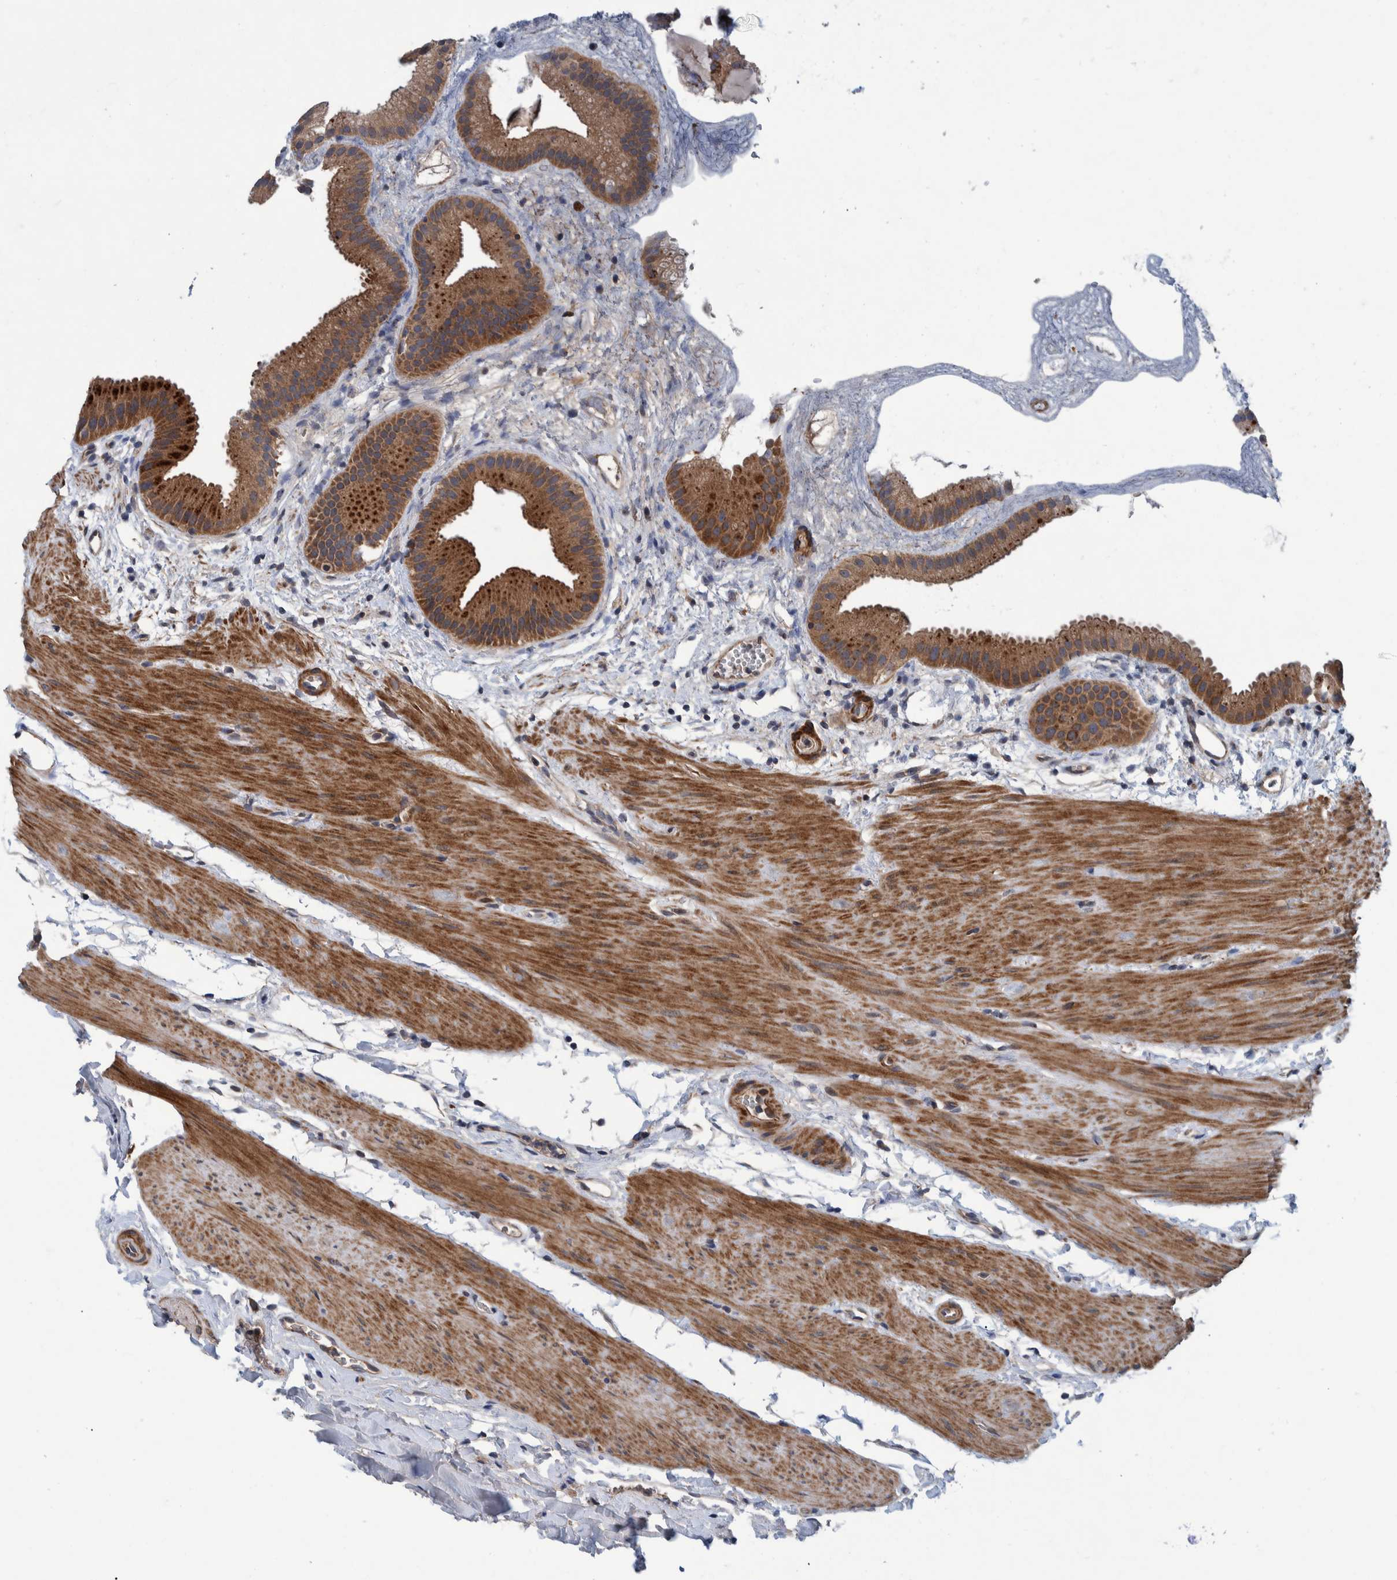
{"staining": {"intensity": "strong", "quantity": ">75%", "location": "cytoplasmic/membranous"}, "tissue": "gallbladder", "cell_type": "Glandular cells", "image_type": "normal", "snomed": [{"axis": "morphology", "description": "Normal tissue, NOS"}, {"axis": "topography", "description": "Gallbladder"}], "caption": "This histopathology image reveals normal gallbladder stained with IHC to label a protein in brown. The cytoplasmic/membranous of glandular cells show strong positivity for the protein. Nuclei are counter-stained blue.", "gene": "ITIH3", "patient": {"sex": "female", "age": 64}}